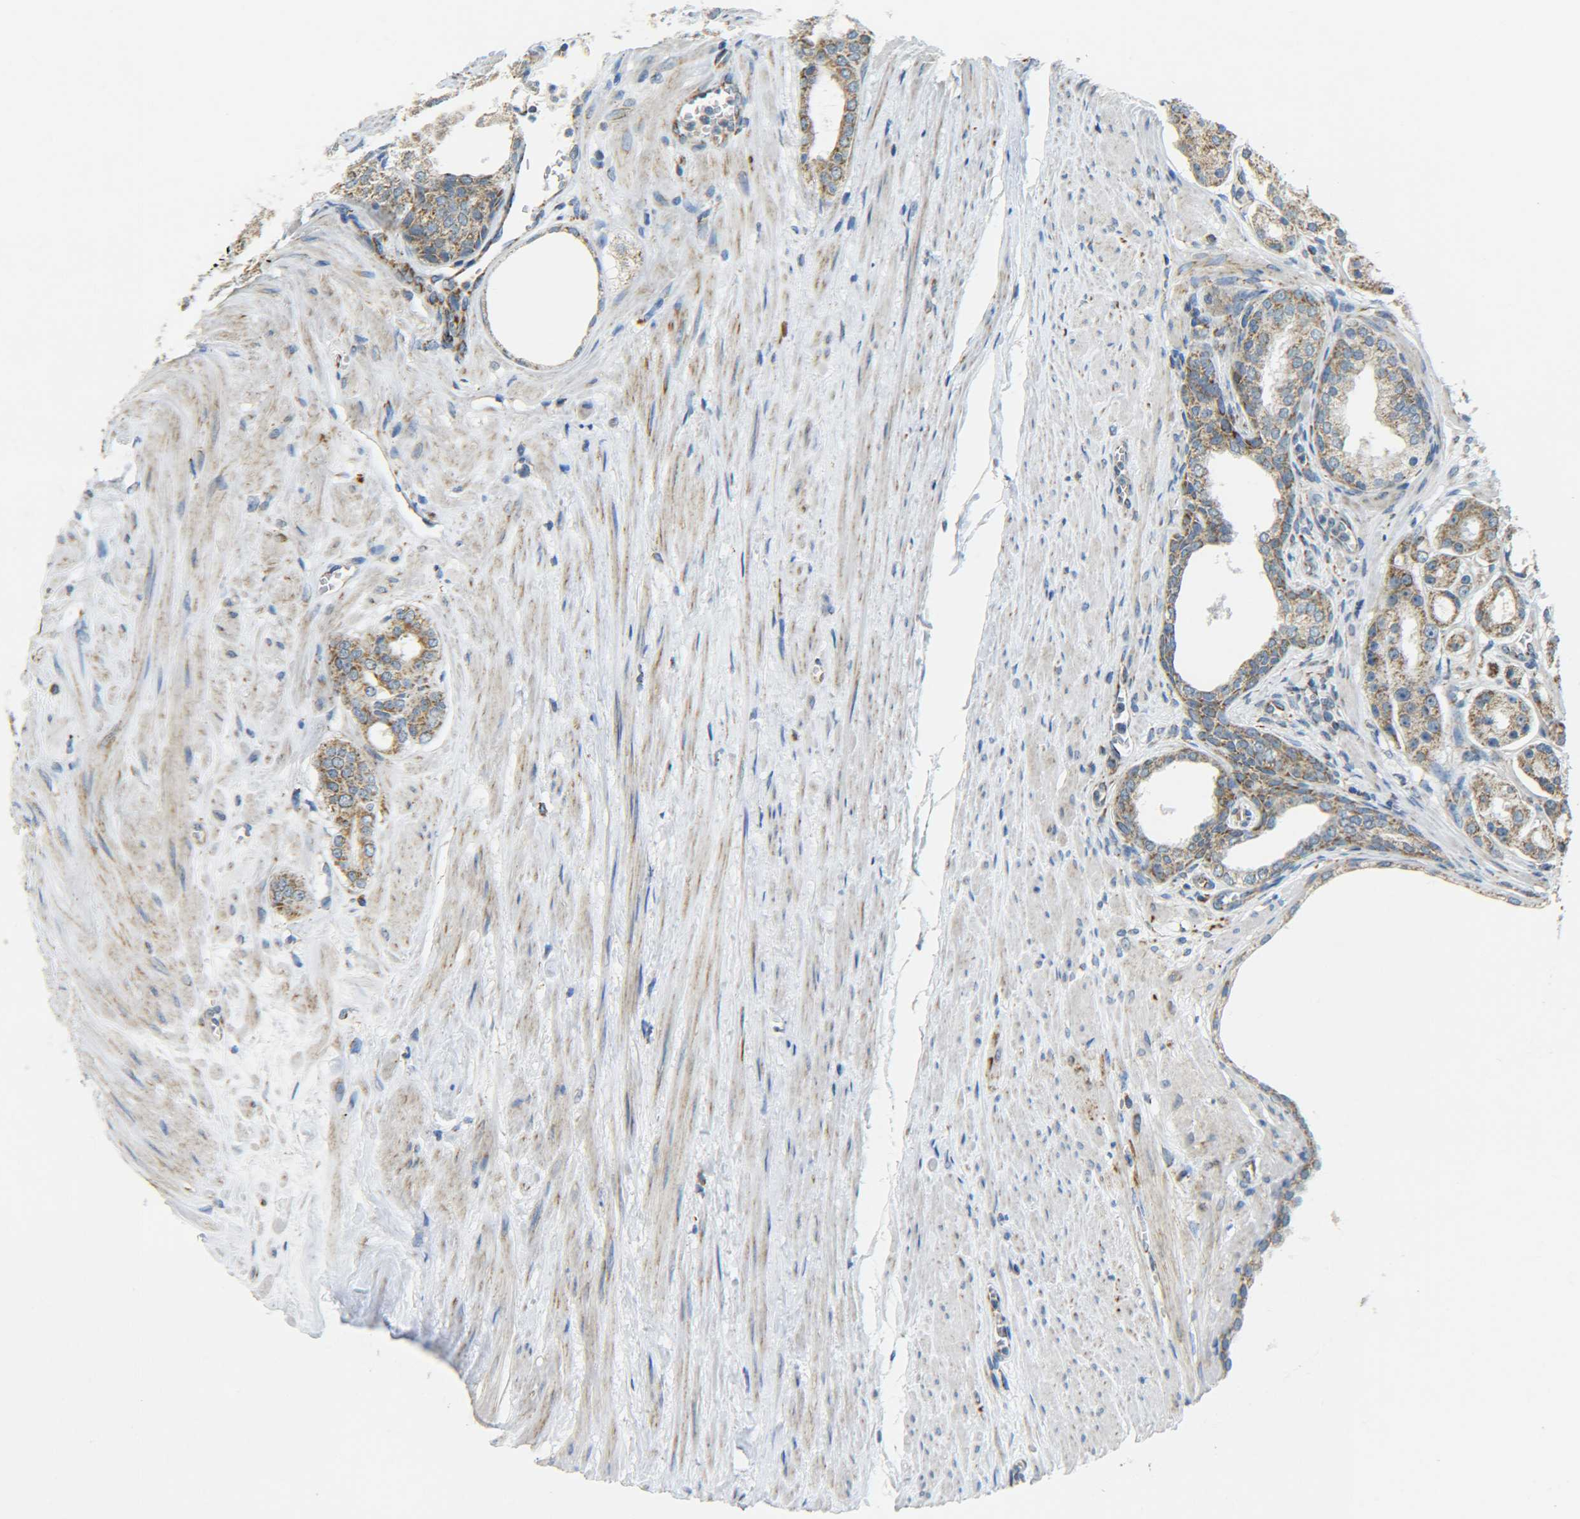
{"staining": {"intensity": "weak", "quantity": ">75%", "location": "cytoplasmic/membranous"}, "tissue": "prostate cancer", "cell_type": "Tumor cells", "image_type": "cancer", "snomed": [{"axis": "morphology", "description": "Adenocarcinoma, Low grade"}, {"axis": "topography", "description": "Prostate"}], "caption": "Weak cytoplasmic/membranous protein staining is present in about >75% of tumor cells in low-grade adenocarcinoma (prostate).", "gene": "CYB5R1", "patient": {"sex": "male", "age": 57}}